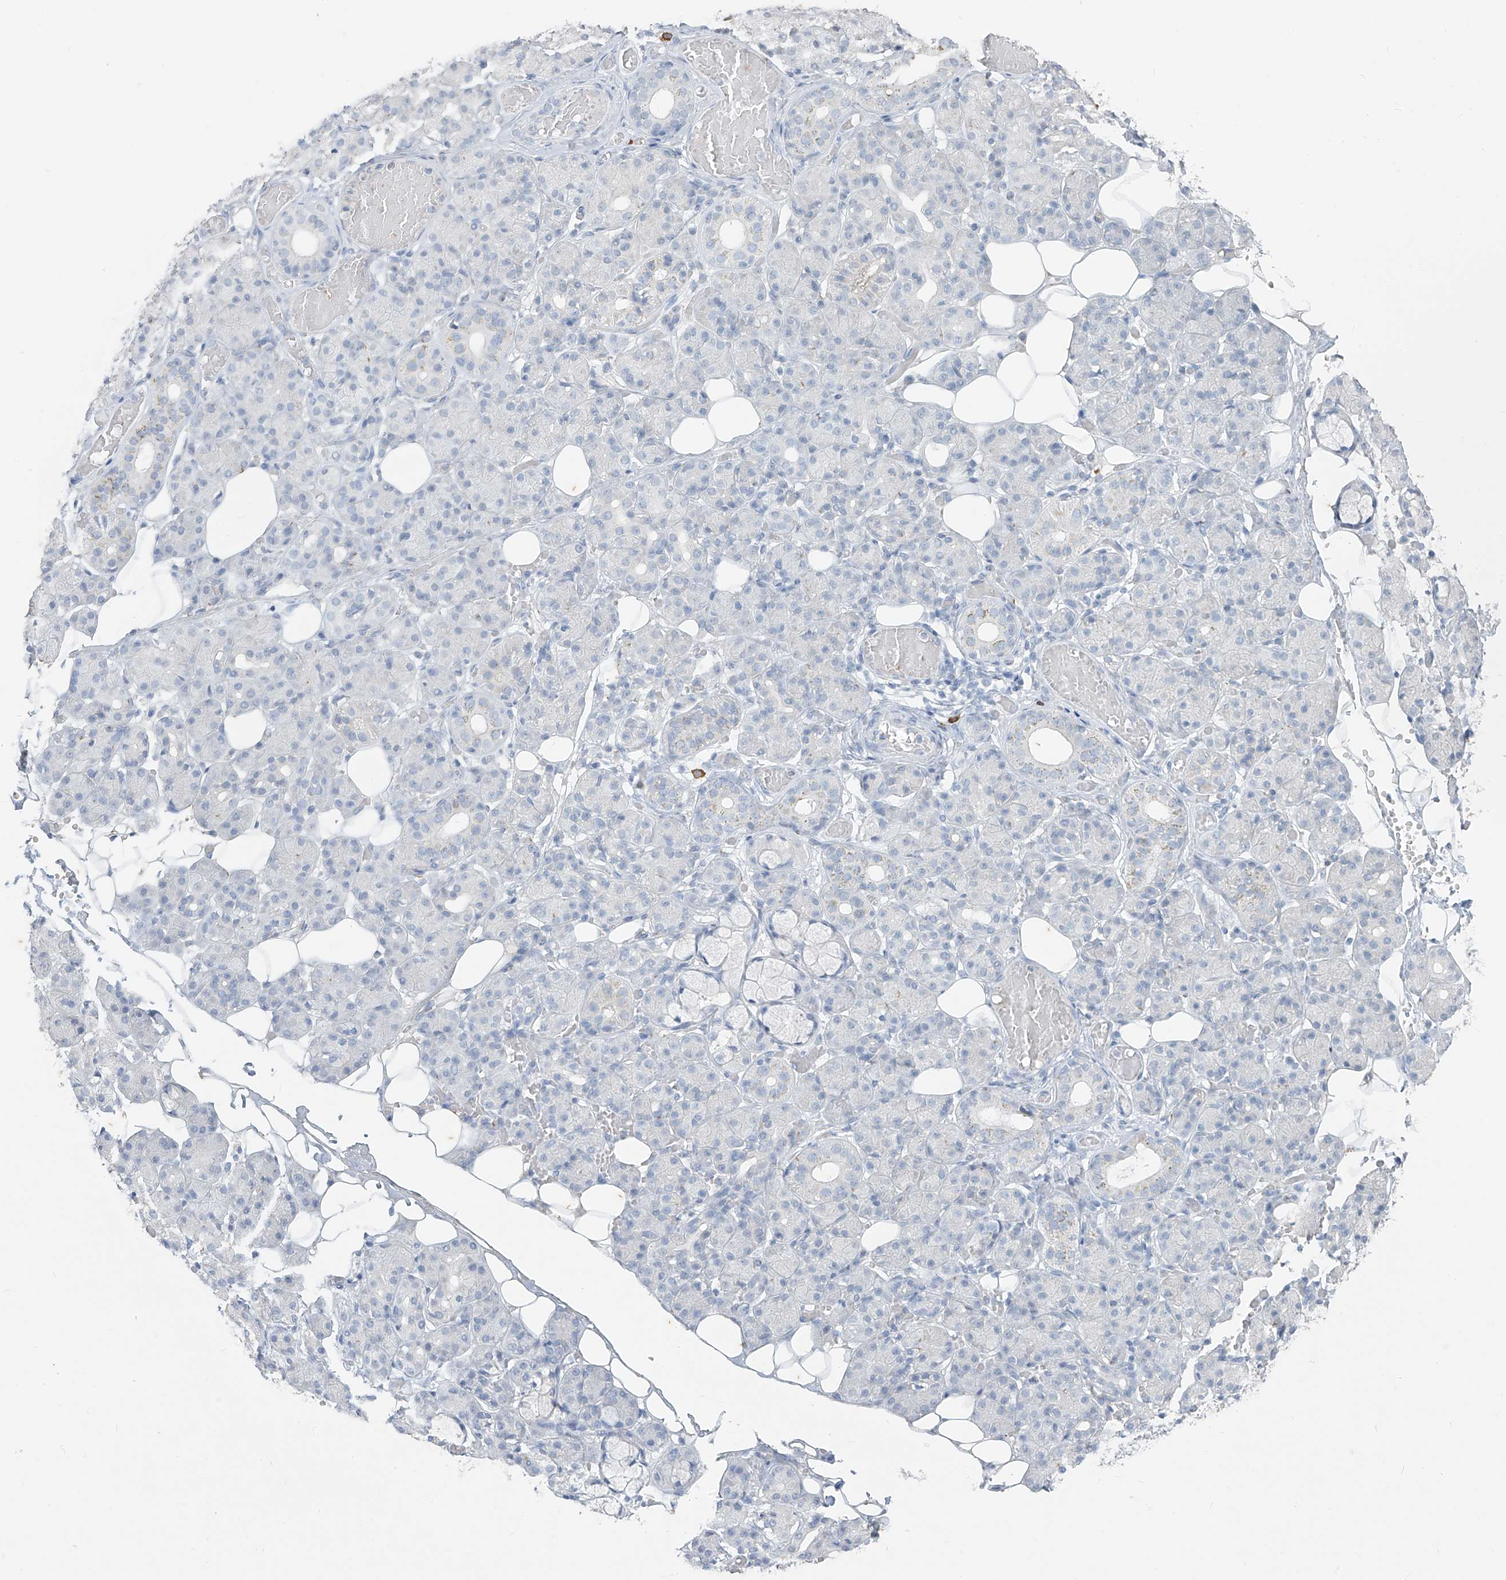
{"staining": {"intensity": "negative", "quantity": "none", "location": "none"}, "tissue": "salivary gland", "cell_type": "Glandular cells", "image_type": "normal", "snomed": [{"axis": "morphology", "description": "Normal tissue, NOS"}, {"axis": "topography", "description": "Salivary gland"}], "caption": "Protein analysis of normal salivary gland exhibits no significant staining in glandular cells. The staining was performed using DAB to visualize the protein expression in brown, while the nuclei were stained in blue with hematoxylin (Magnification: 20x).", "gene": "CX3CR1", "patient": {"sex": "male", "age": 63}}